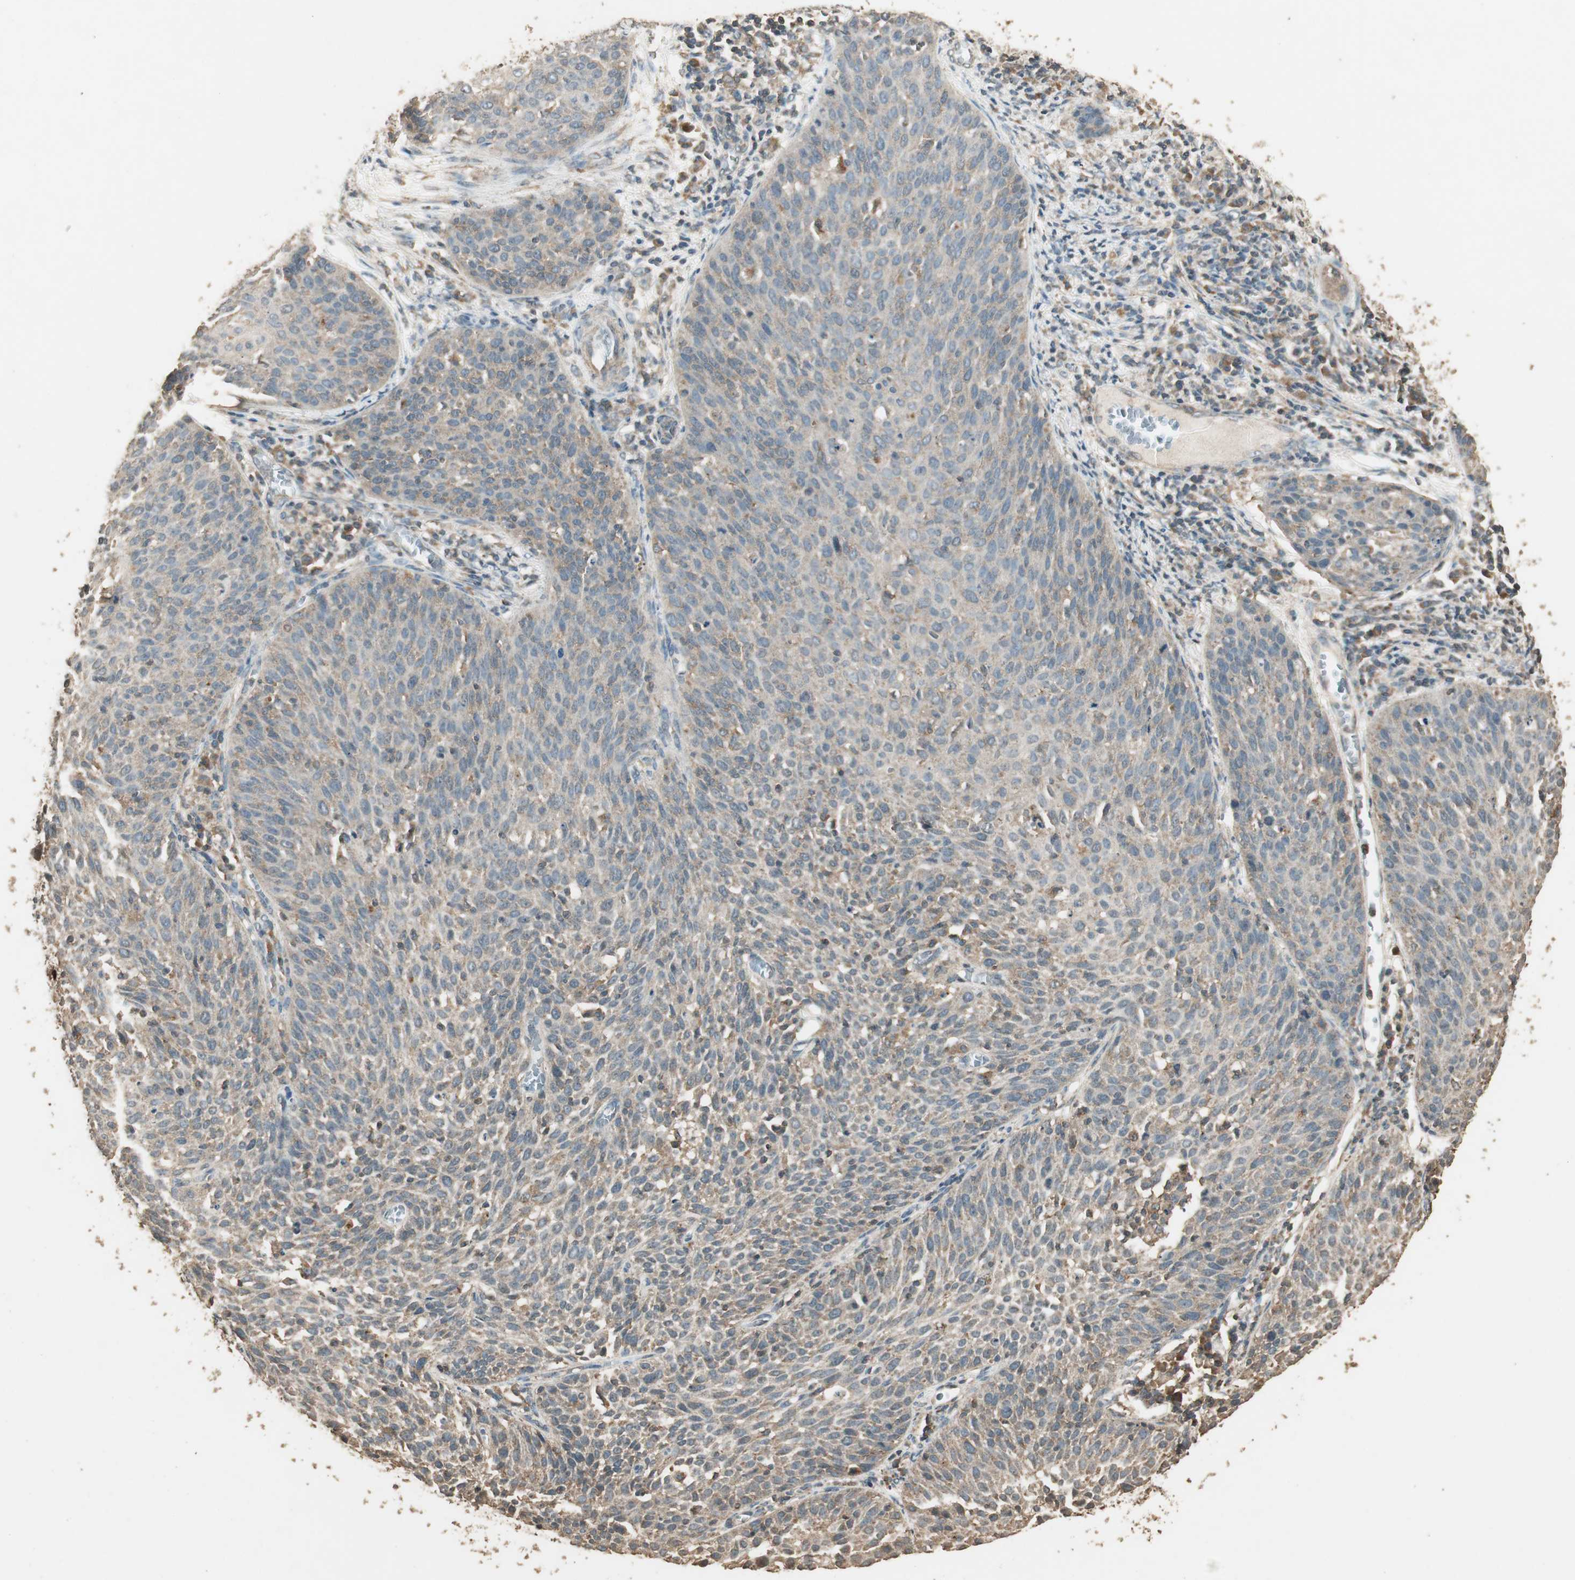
{"staining": {"intensity": "moderate", "quantity": "25%-75%", "location": "cytoplasmic/membranous"}, "tissue": "cervical cancer", "cell_type": "Tumor cells", "image_type": "cancer", "snomed": [{"axis": "morphology", "description": "Squamous cell carcinoma, NOS"}, {"axis": "topography", "description": "Cervix"}], "caption": "This is a photomicrograph of immunohistochemistry (IHC) staining of cervical squamous cell carcinoma, which shows moderate expression in the cytoplasmic/membranous of tumor cells.", "gene": "USP2", "patient": {"sex": "female", "age": 38}}